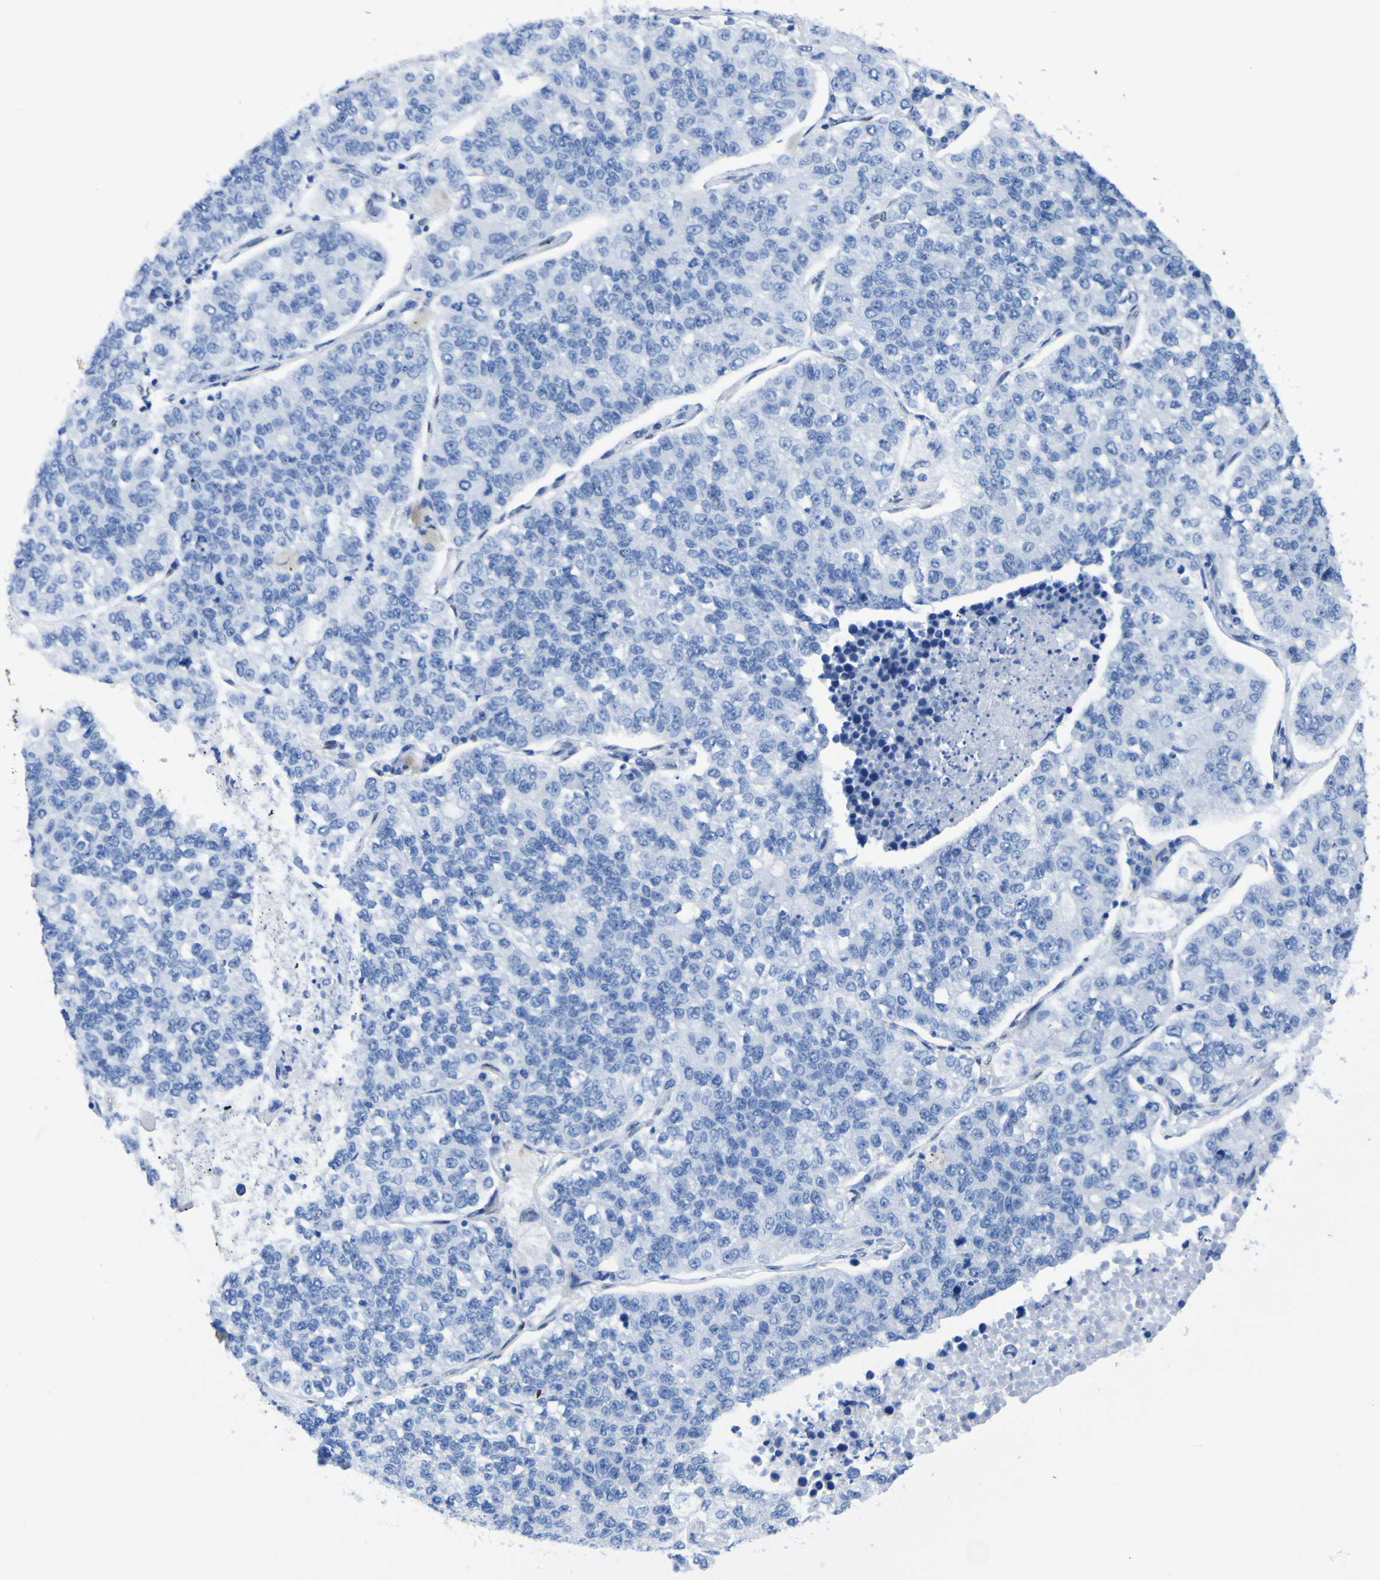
{"staining": {"intensity": "negative", "quantity": "none", "location": "none"}, "tissue": "lung cancer", "cell_type": "Tumor cells", "image_type": "cancer", "snomed": [{"axis": "morphology", "description": "Adenocarcinoma, NOS"}, {"axis": "topography", "description": "Lung"}], "caption": "IHC histopathology image of neoplastic tissue: human lung adenocarcinoma stained with DAB (3,3'-diaminobenzidine) reveals no significant protein staining in tumor cells. (DAB immunohistochemistry (IHC), high magnification).", "gene": "DACH1", "patient": {"sex": "male", "age": 49}}